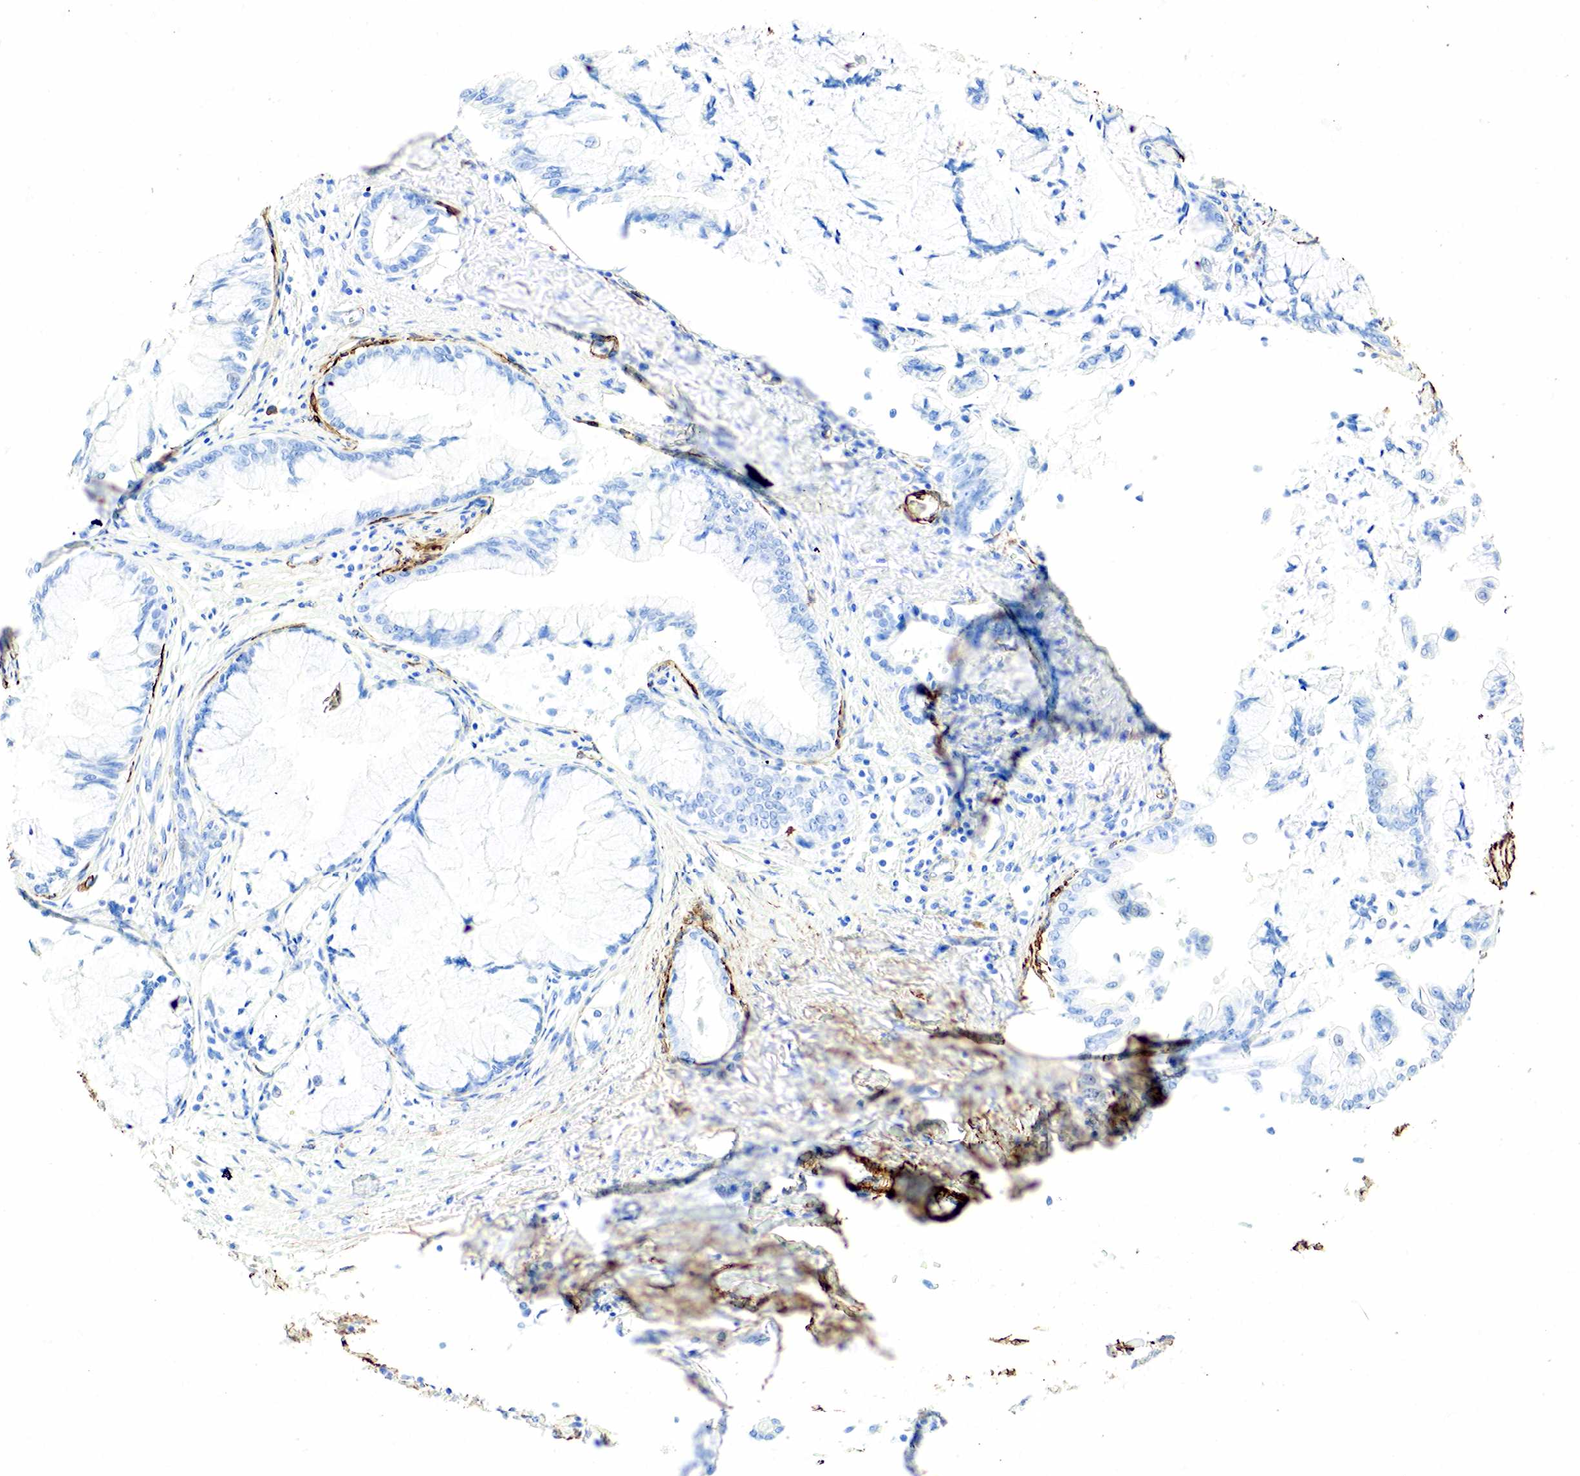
{"staining": {"intensity": "negative", "quantity": "none", "location": "none"}, "tissue": "pancreatic cancer", "cell_type": "Tumor cells", "image_type": "cancer", "snomed": [{"axis": "morphology", "description": "Adenocarcinoma, NOS"}, {"axis": "topography", "description": "Pancreas"}, {"axis": "topography", "description": "Stomach, upper"}], "caption": "Adenocarcinoma (pancreatic) was stained to show a protein in brown. There is no significant expression in tumor cells. (DAB IHC visualized using brightfield microscopy, high magnification).", "gene": "ACTA1", "patient": {"sex": "male", "age": 77}}